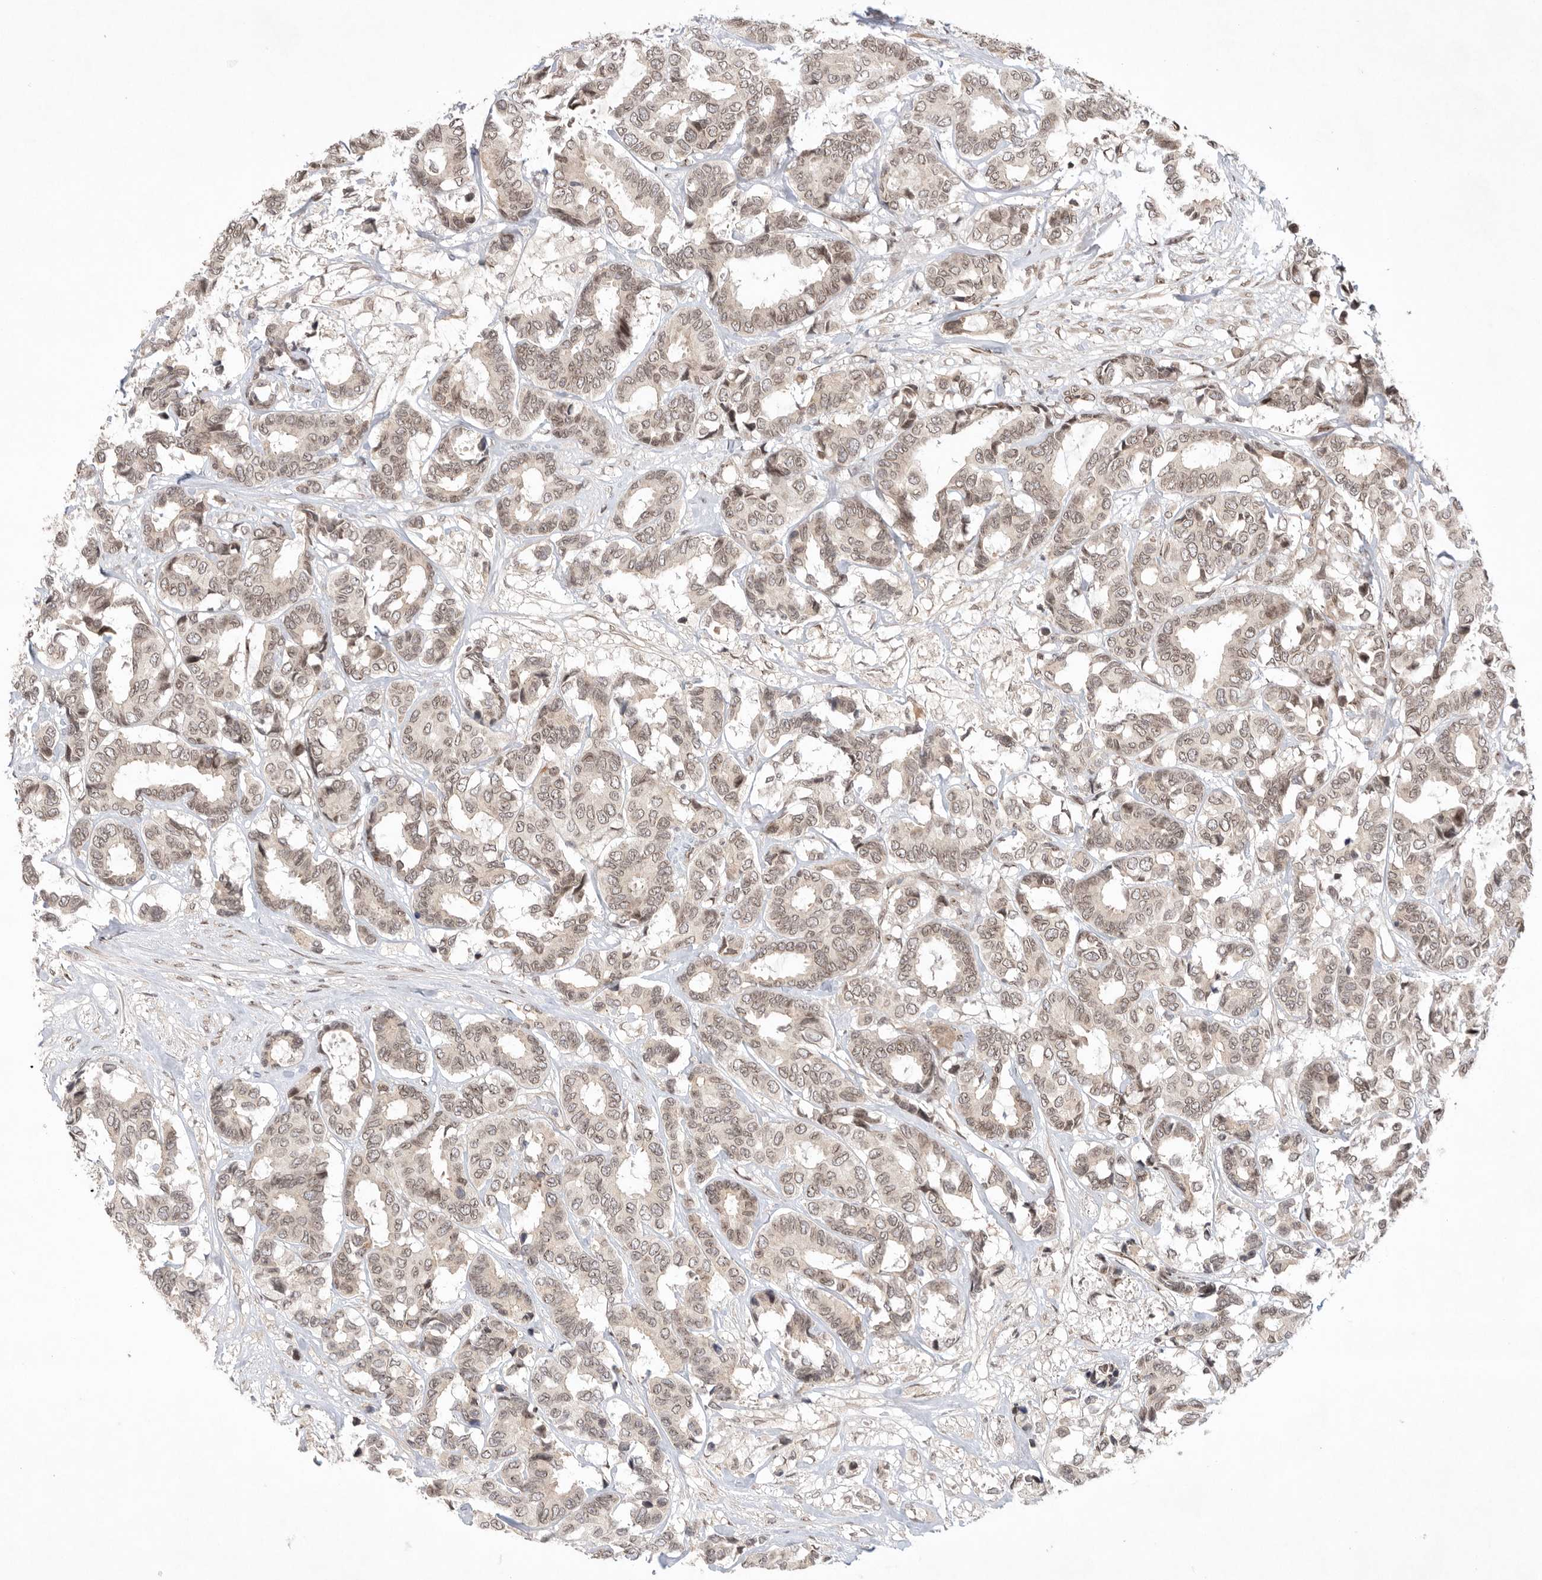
{"staining": {"intensity": "weak", "quantity": "25%-75%", "location": "nuclear"}, "tissue": "breast cancer", "cell_type": "Tumor cells", "image_type": "cancer", "snomed": [{"axis": "morphology", "description": "Duct carcinoma"}, {"axis": "topography", "description": "Breast"}], "caption": "Protein expression analysis of breast cancer shows weak nuclear expression in approximately 25%-75% of tumor cells.", "gene": "LEMD3", "patient": {"sex": "female", "age": 87}}